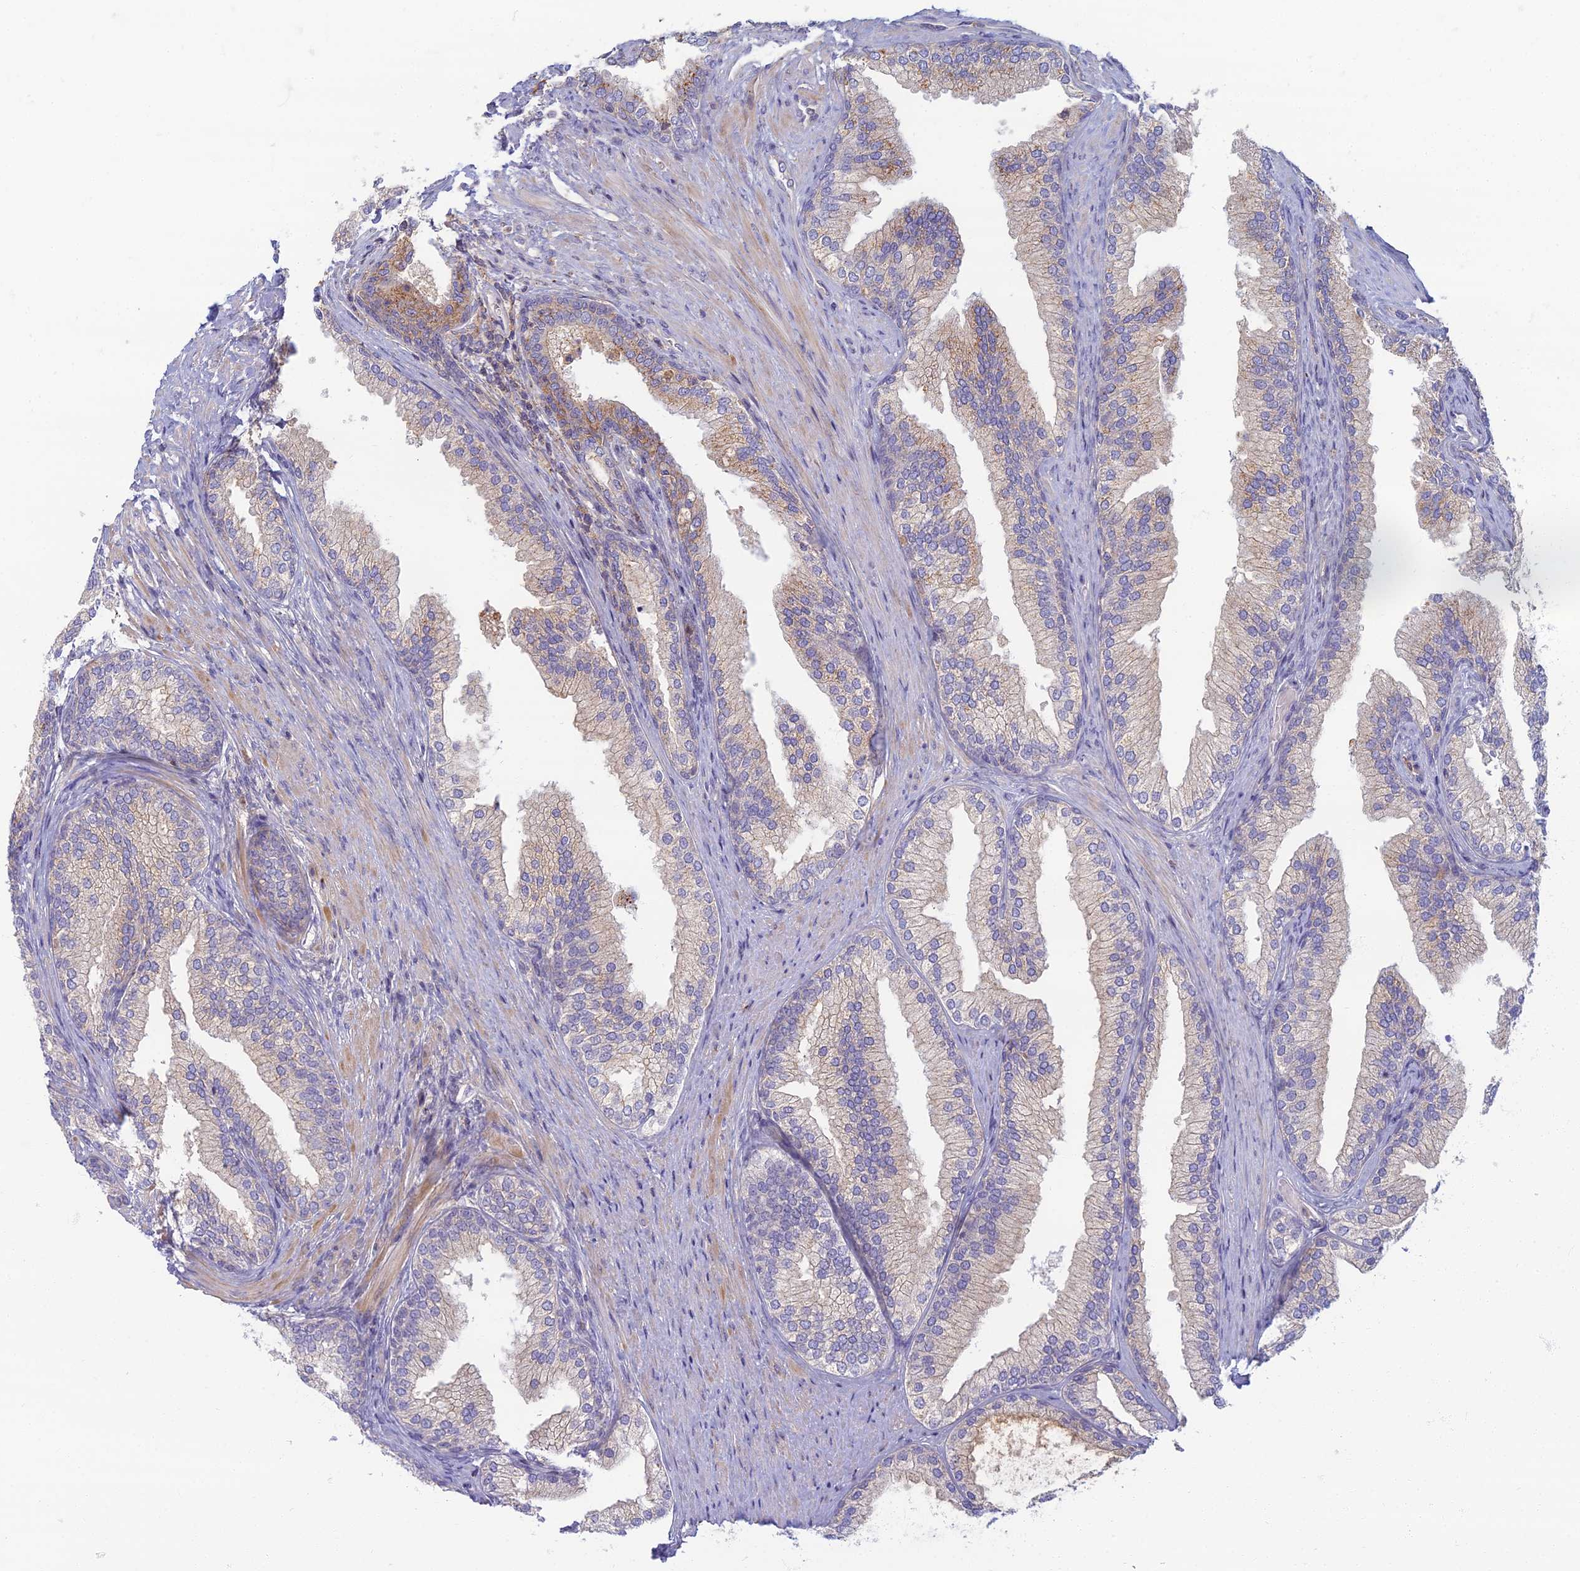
{"staining": {"intensity": "strong", "quantity": "25%-75%", "location": "cytoplasmic/membranous"}, "tissue": "prostate", "cell_type": "Glandular cells", "image_type": "normal", "snomed": [{"axis": "morphology", "description": "Normal tissue, NOS"}, {"axis": "topography", "description": "Prostate"}], "caption": "Immunohistochemistry (IHC) image of benign human prostate stained for a protein (brown), which displays high levels of strong cytoplasmic/membranous staining in approximately 25%-75% of glandular cells.", "gene": "CHMP4B", "patient": {"sex": "male", "age": 76}}